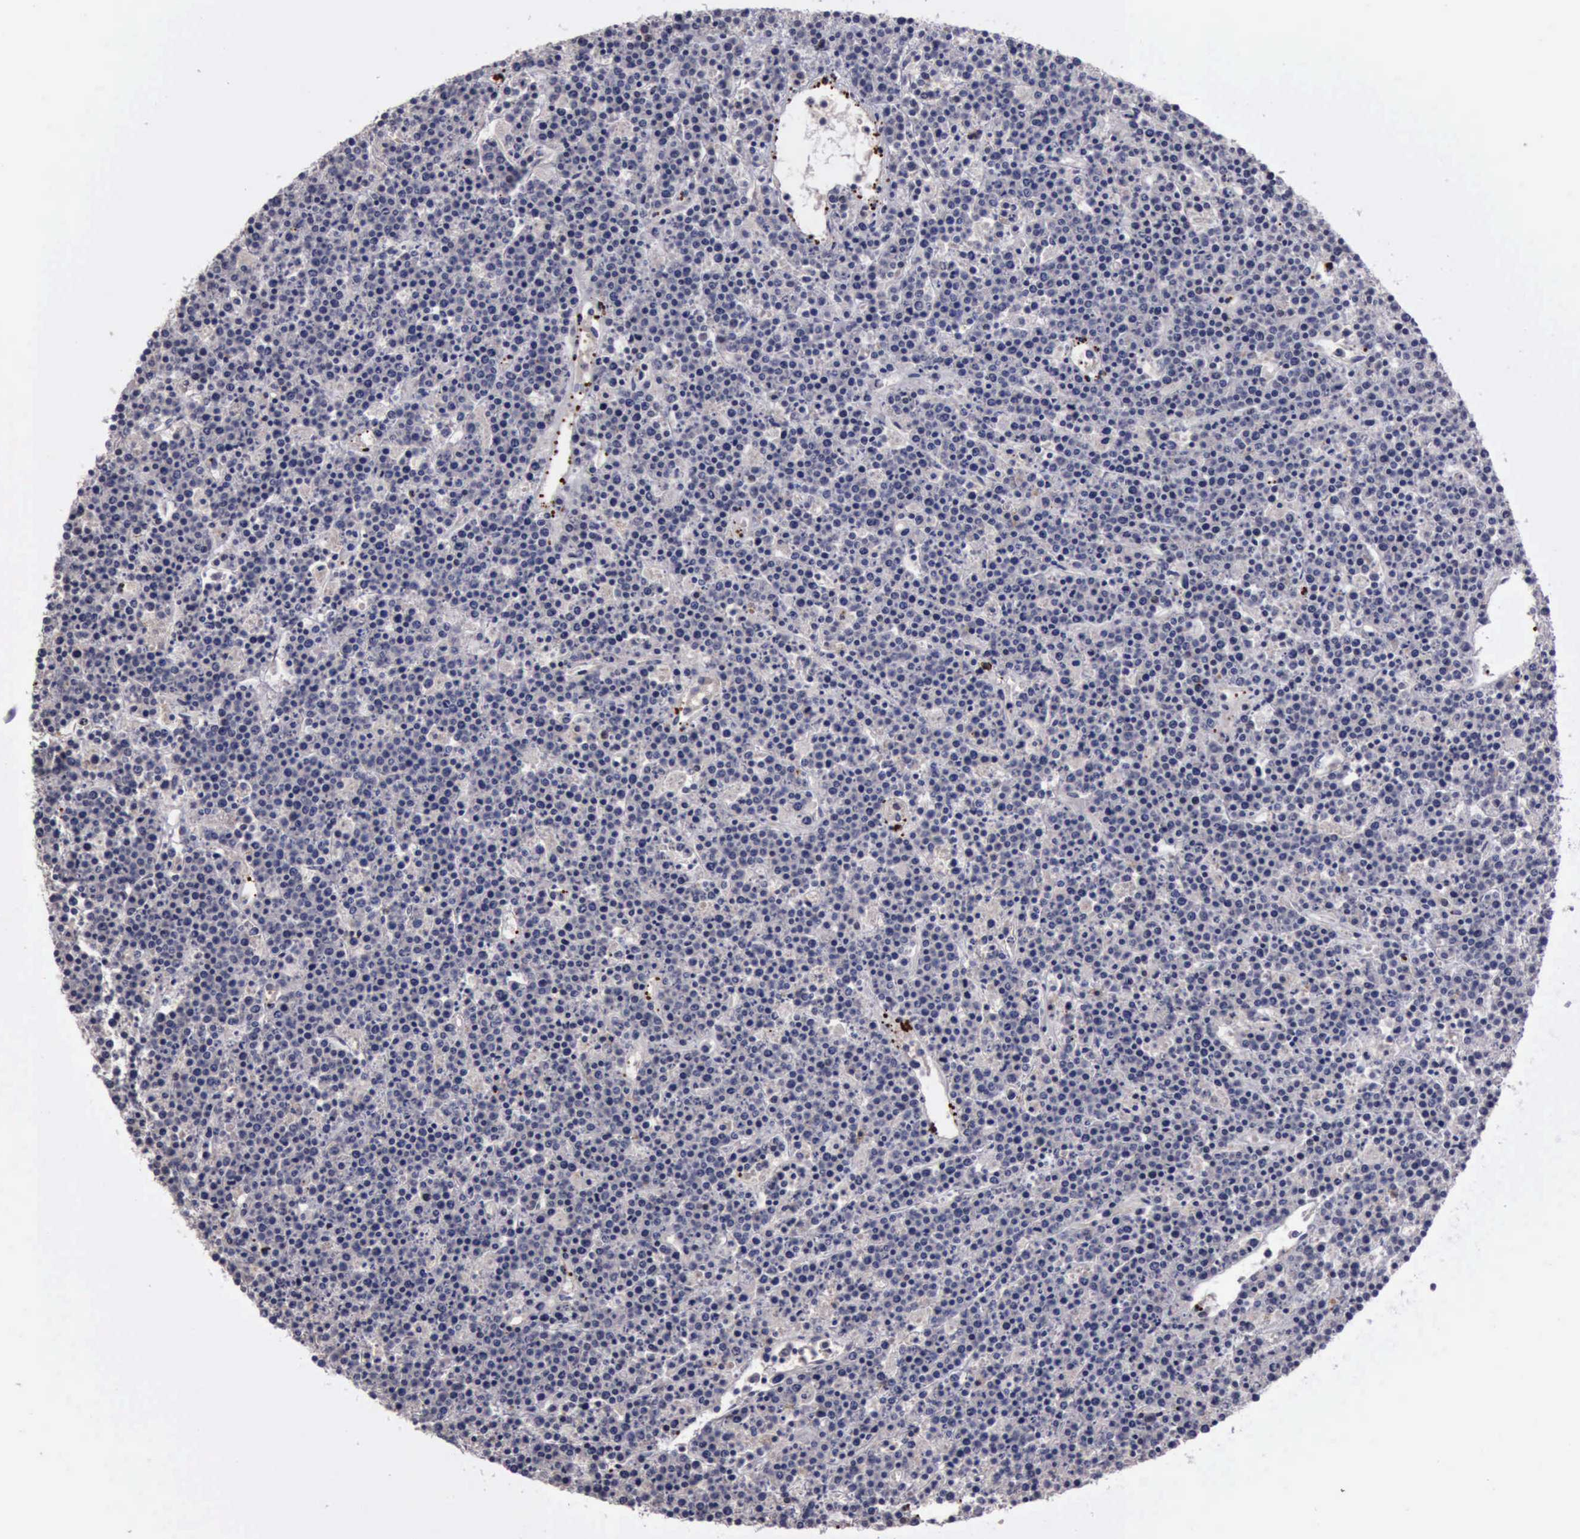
{"staining": {"intensity": "negative", "quantity": "none", "location": "none"}, "tissue": "lymphoma", "cell_type": "Tumor cells", "image_type": "cancer", "snomed": [{"axis": "morphology", "description": "Malignant lymphoma, non-Hodgkin's type, High grade"}, {"axis": "topography", "description": "Ovary"}], "caption": "There is no significant expression in tumor cells of high-grade malignant lymphoma, non-Hodgkin's type. (Stains: DAB (3,3'-diaminobenzidine) immunohistochemistry (IHC) with hematoxylin counter stain, Microscopy: brightfield microscopy at high magnification).", "gene": "CEP128", "patient": {"sex": "female", "age": 56}}